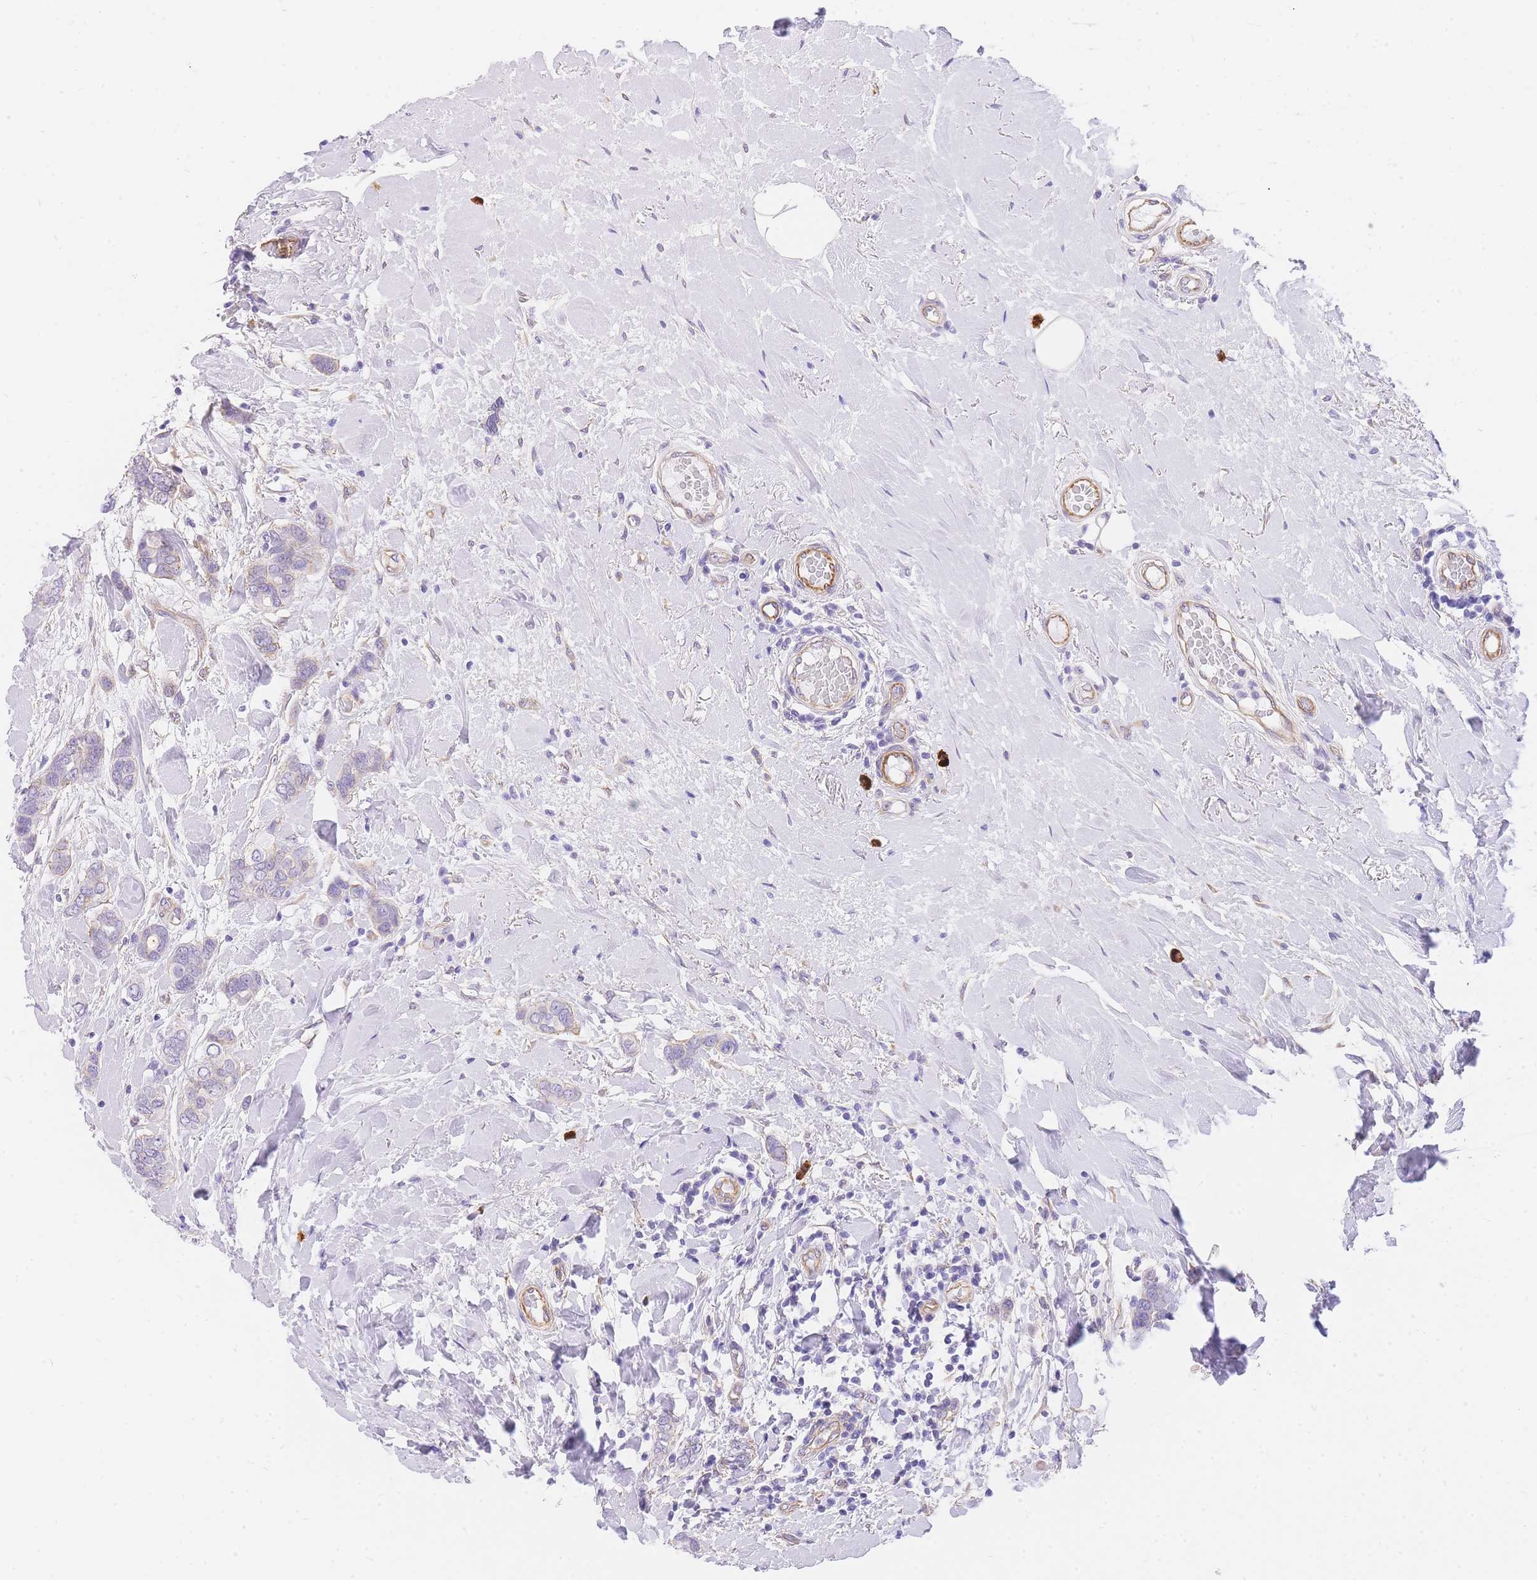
{"staining": {"intensity": "negative", "quantity": "none", "location": "none"}, "tissue": "breast cancer", "cell_type": "Tumor cells", "image_type": "cancer", "snomed": [{"axis": "morphology", "description": "Lobular carcinoma"}, {"axis": "topography", "description": "Breast"}], "caption": "IHC of lobular carcinoma (breast) demonstrates no expression in tumor cells.", "gene": "SRSF12", "patient": {"sex": "female", "age": 51}}